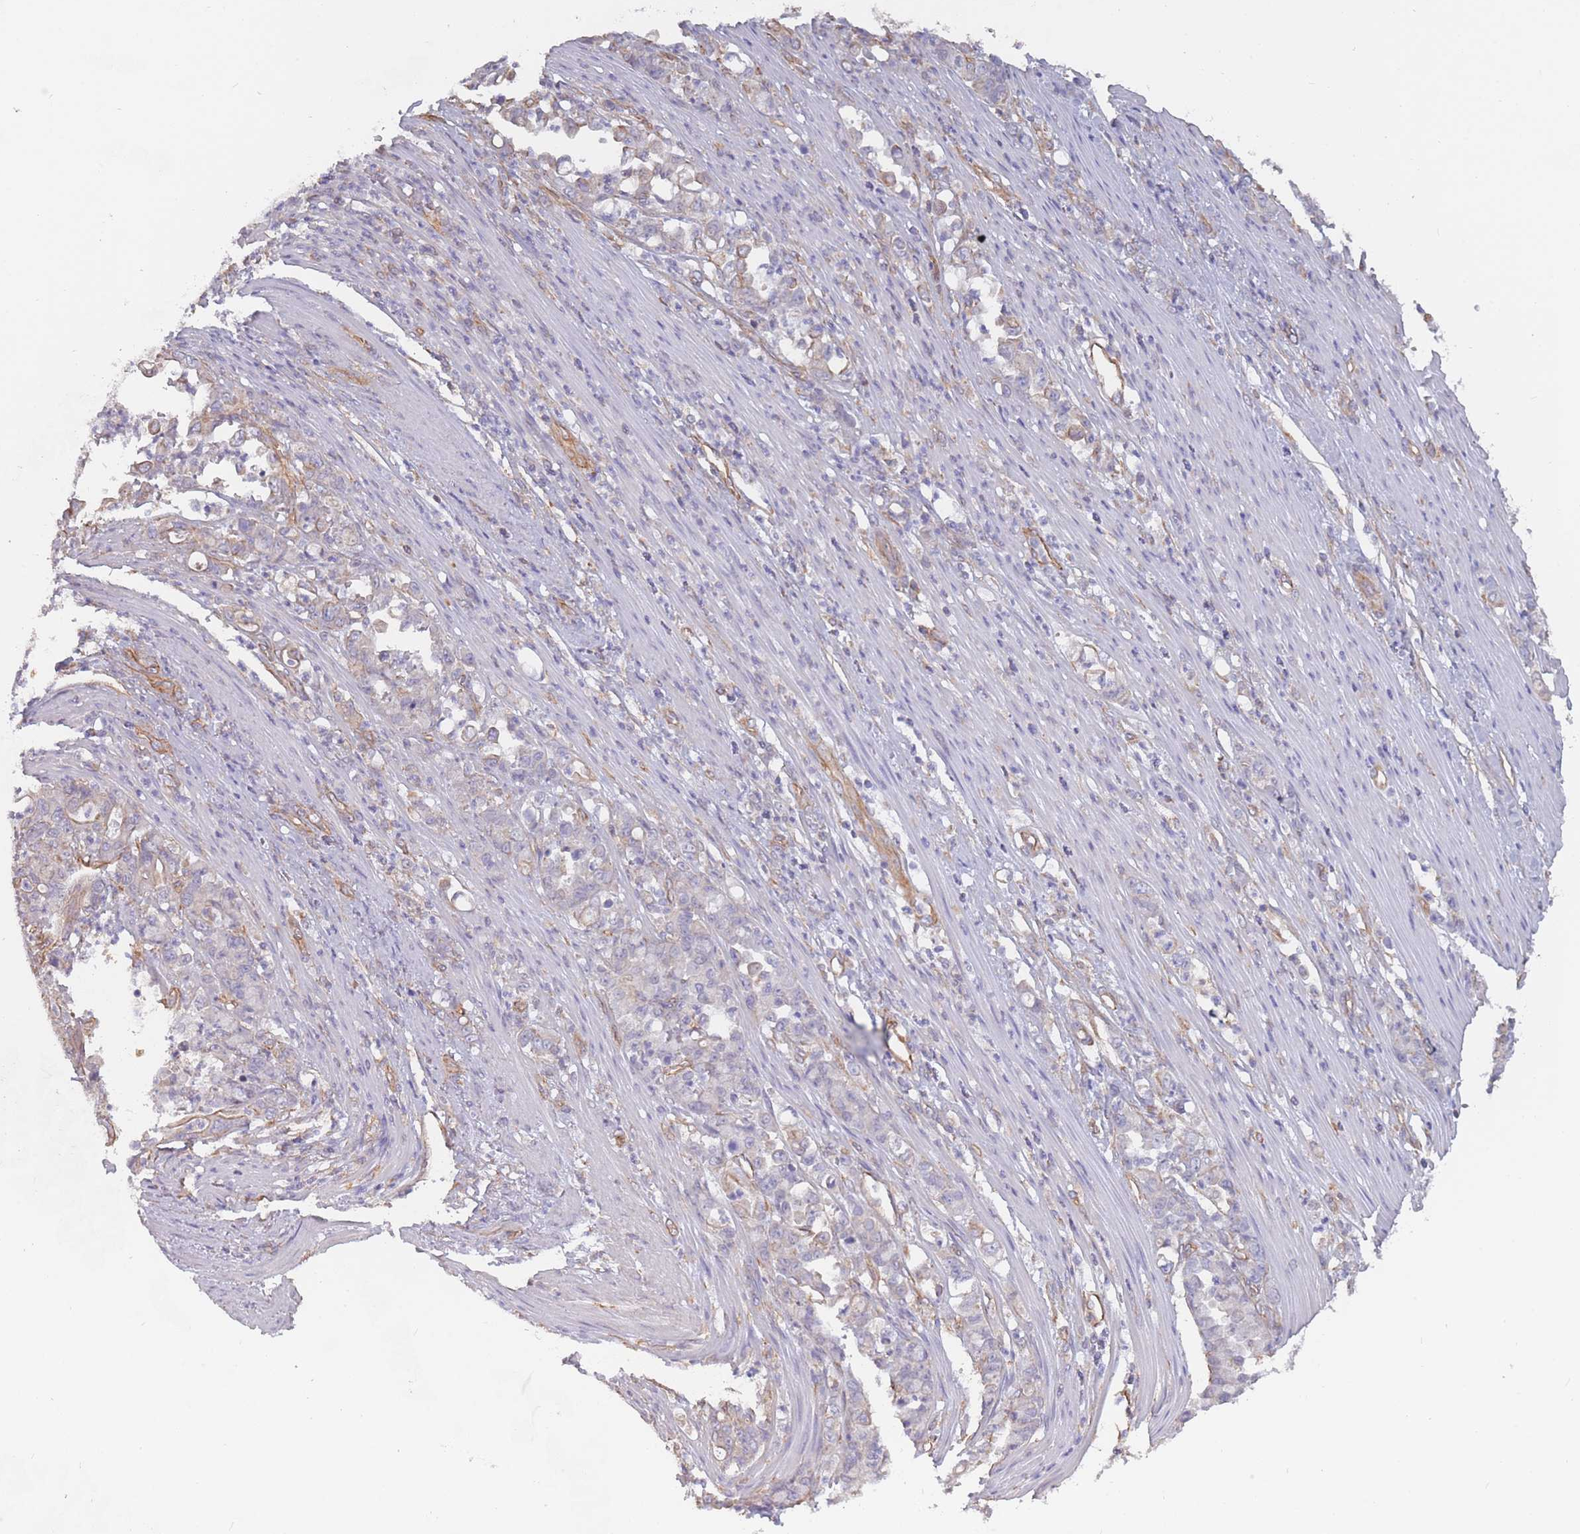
{"staining": {"intensity": "negative", "quantity": "none", "location": "none"}, "tissue": "stomach cancer", "cell_type": "Tumor cells", "image_type": "cancer", "snomed": [{"axis": "morphology", "description": "Normal tissue, NOS"}, {"axis": "morphology", "description": "Adenocarcinoma, NOS"}, {"axis": "topography", "description": "Stomach"}], "caption": "There is no significant staining in tumor cells of adenocarcinoma (stomach). (DAB (3,3'-diaminobenzidine) immunohistochemistry visualized using brightfield microscopy, high magnification).", "gene": "SLC1A6", "patient": {"sex": "female", "age": 79}}